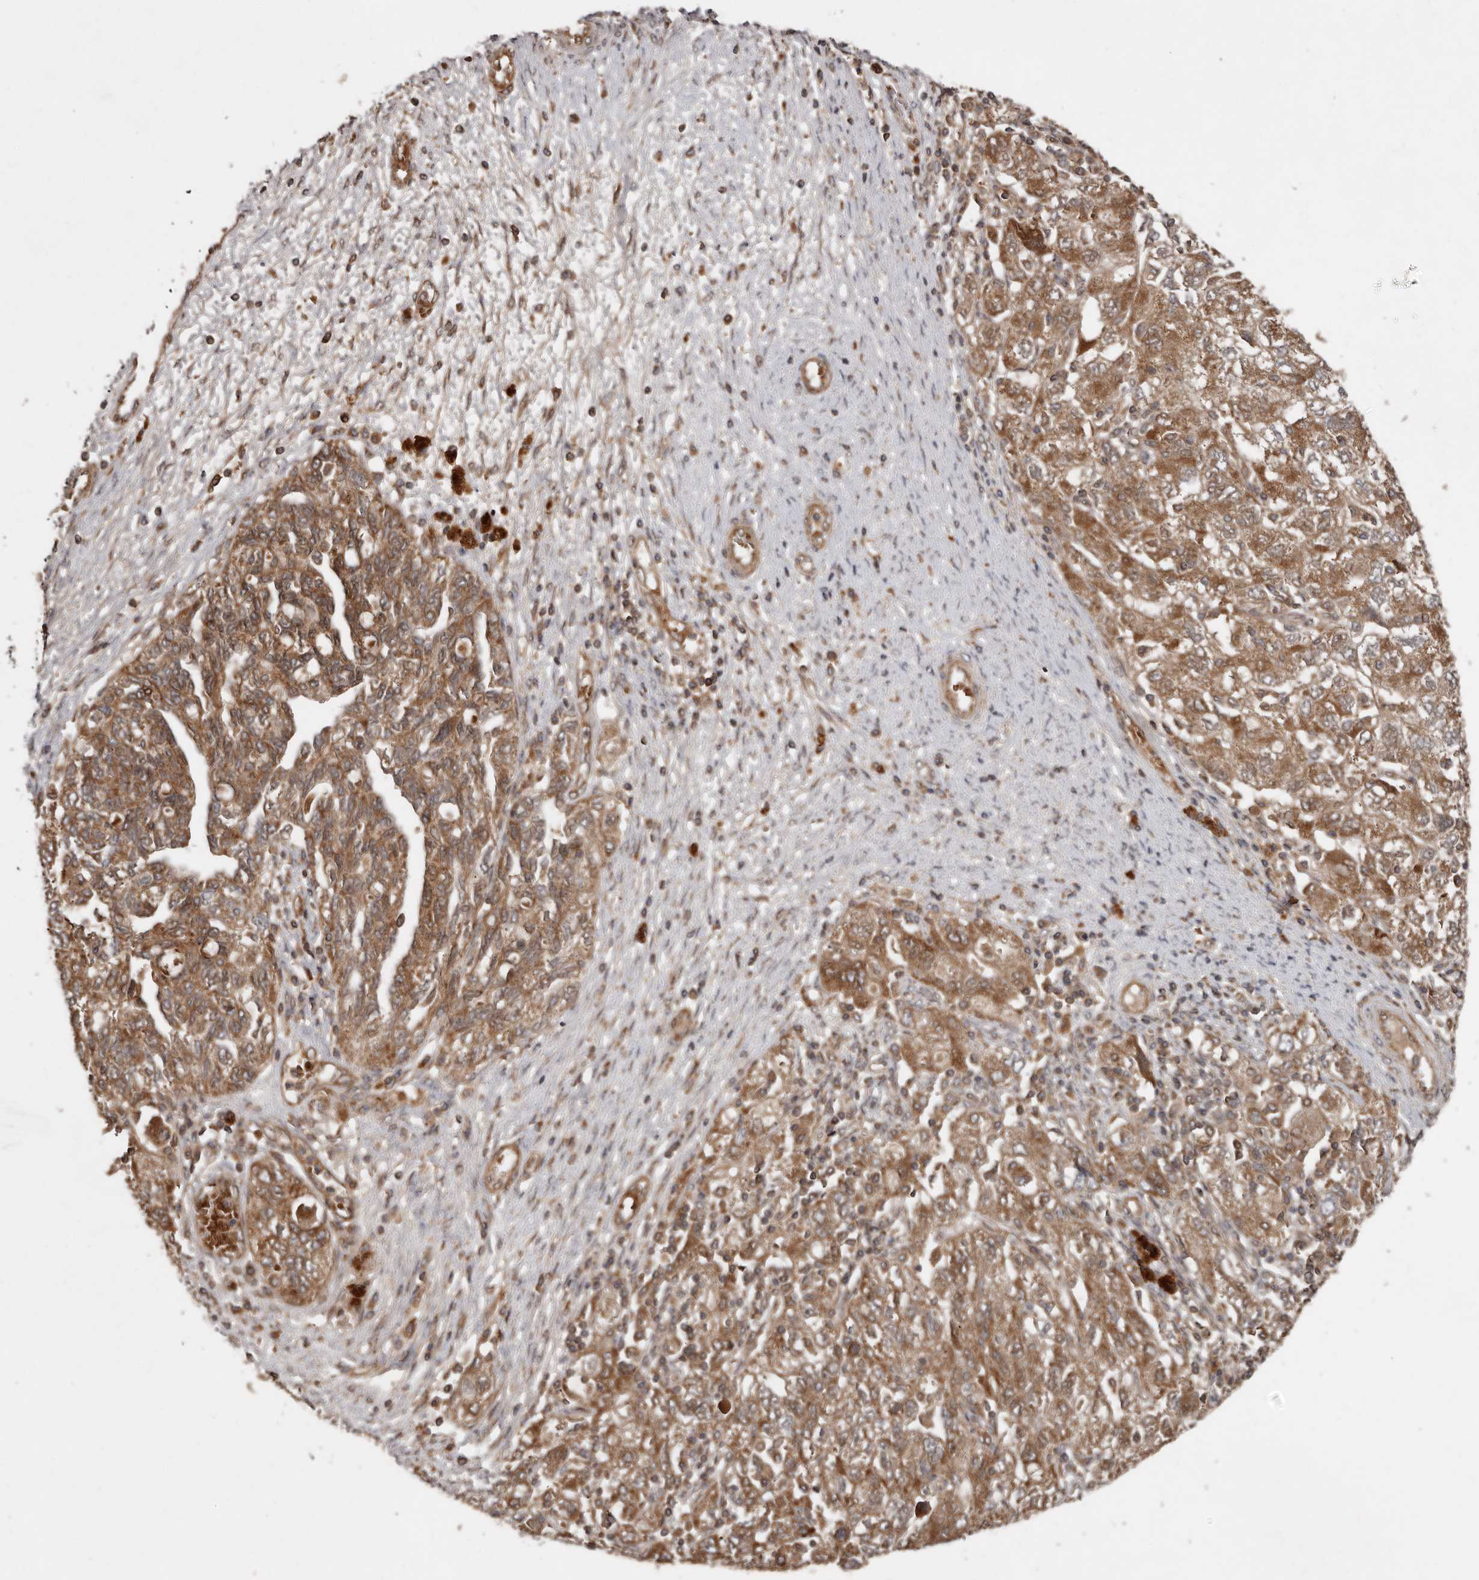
{"staining": {"intensity": "moderate", "quantity": ">75%", "location": "cytoplasmic/membranous"}, "tissue": "ovarian cancer", "cell_type": "Tumor cells", "image_type": "cancer", "snomed": [{"axis": "morphology", "description": "Carcinoma, NOS"}, {"axis": "morphology", "description": "Cystadenocarcinoma, serous, NOS"}, {"axis": "topography", "description": "Ovary"}], "caption": "About >75% of tumor cells in human carcinoma (ovarian) display moderate cytoplasmic/membranous protein positivity as visualized by brown immunohistochemical staining.", "gene": "STK36", "patient": {"sex": "female", "age": 69}}